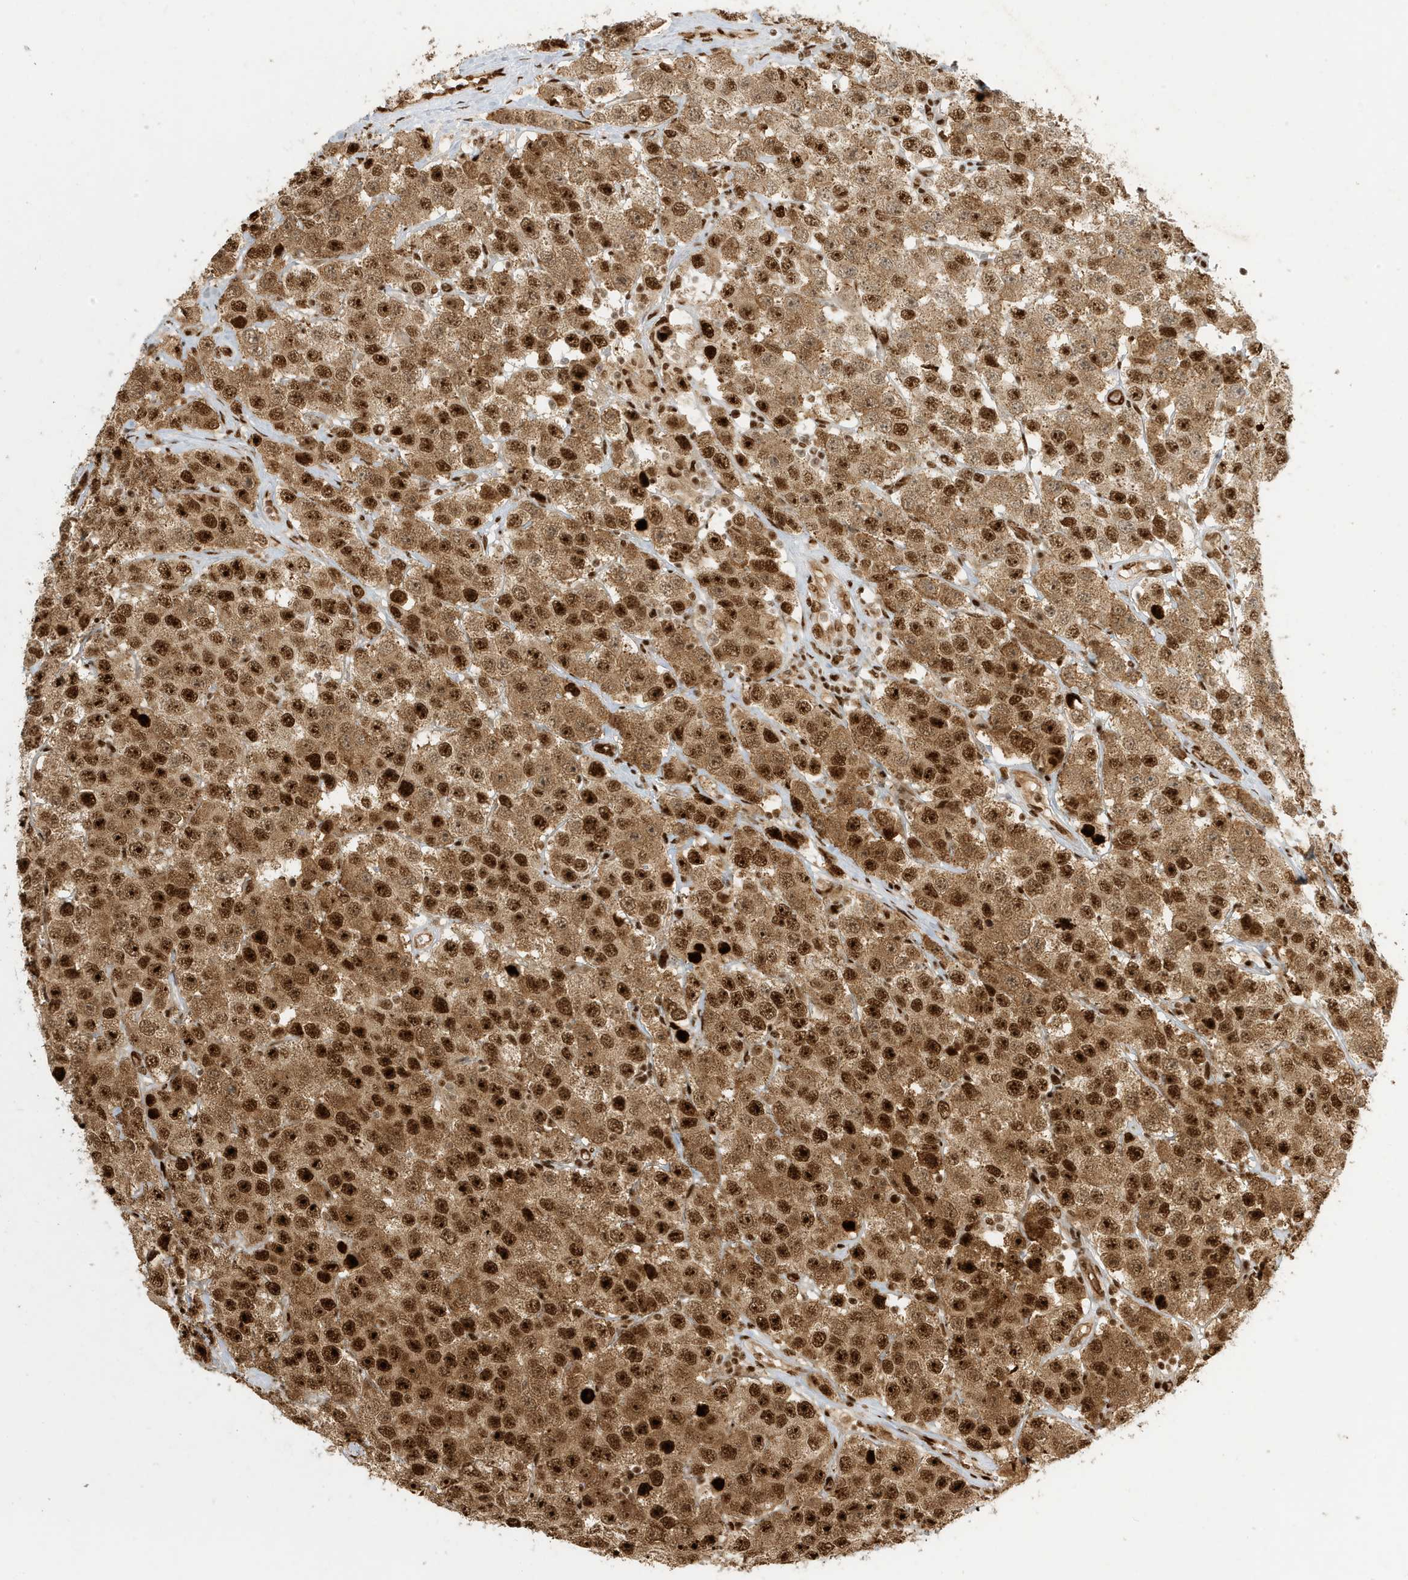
{"staining": {"intensity": "strong", "quantity": ">75%", "location": "cytoplasmic/membranous,nuclear"}, "tissue": "testis cancer", "cell_type": "Tumor cells", "image_type": "cancer", "snomed": [{"axis": "morphology", "description": "Seminoma, NOS"}, {"axis": "topography", "description": "Testis"}], "caption": "Testis cancer (seminoma) tissue displays strong cytoplasmic/membranous and nuclear staining in about >75% of tumor cells", "gene": "CKS2", "patient": {"sex": "male", "age": 28}}